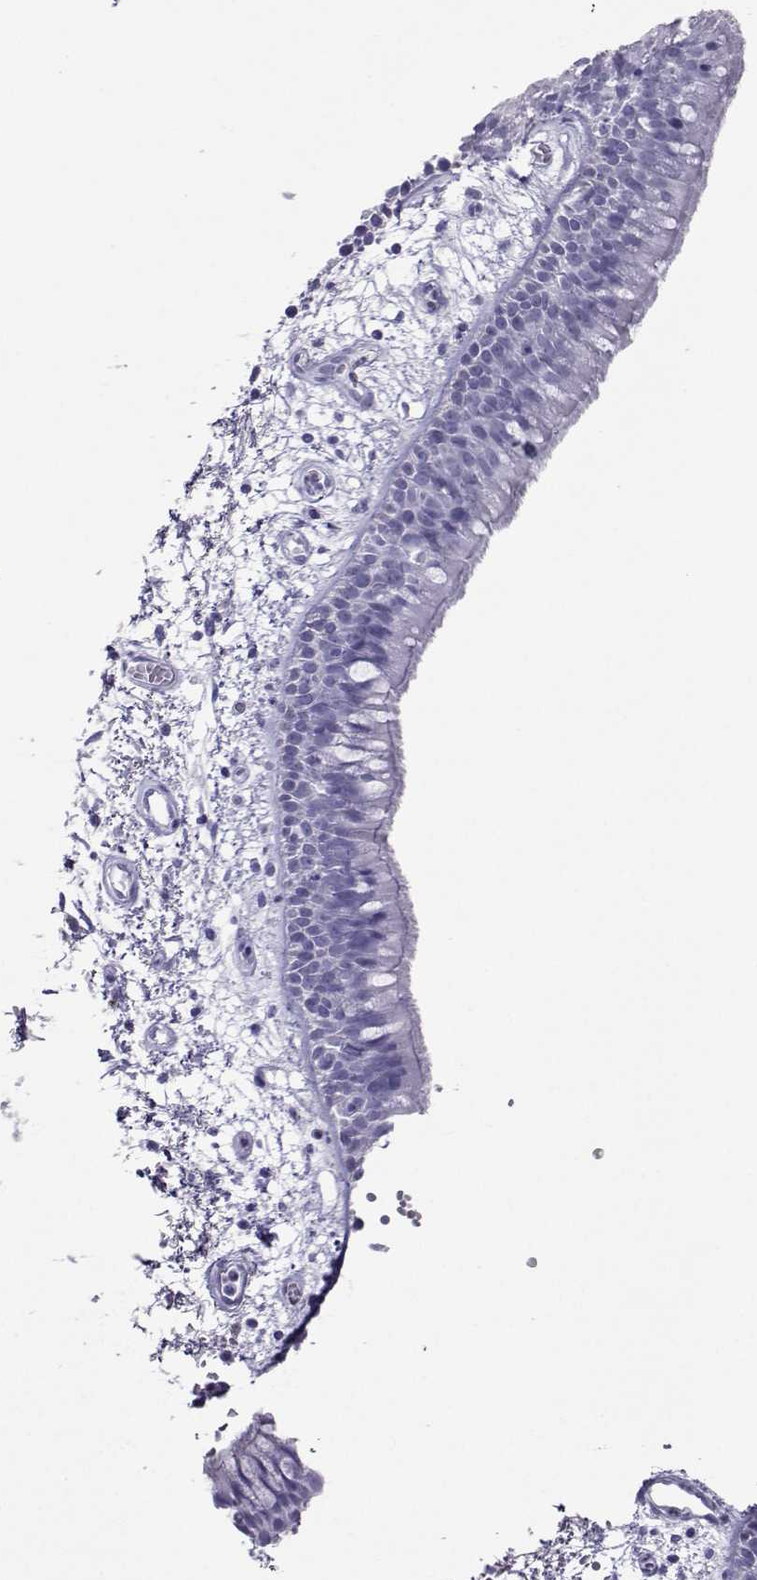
{"staining": {"intensity": "negative", "quantity": "none", "location": "none"}, "tissue": "bronchus", "cell_type": "Respiratory epithelial cells", "image_type": "normal", "snomed": [{"axis": "morphology", "description": "Normal tissue, NOS"}, {"axis": "morphology", "description": "Squamous cell carcinoma, NOS"}, {"axis": "topography", "description": "Cartilage tissue"}, {"axis": "topography", "description": "Bronchus"}, {"axis": "topography", "description": "Lung"}], "caption": "This photomicrograph is of normal bronchus stained with immunohistochemistry to label a protein in brown with the nuclei are counter-stained blue. There is no expression in respiratory epithelial cells. Nuclei are stained in blue.", "gene": "LORICRIN", "patient": {"sex": "male", "age": 66}}